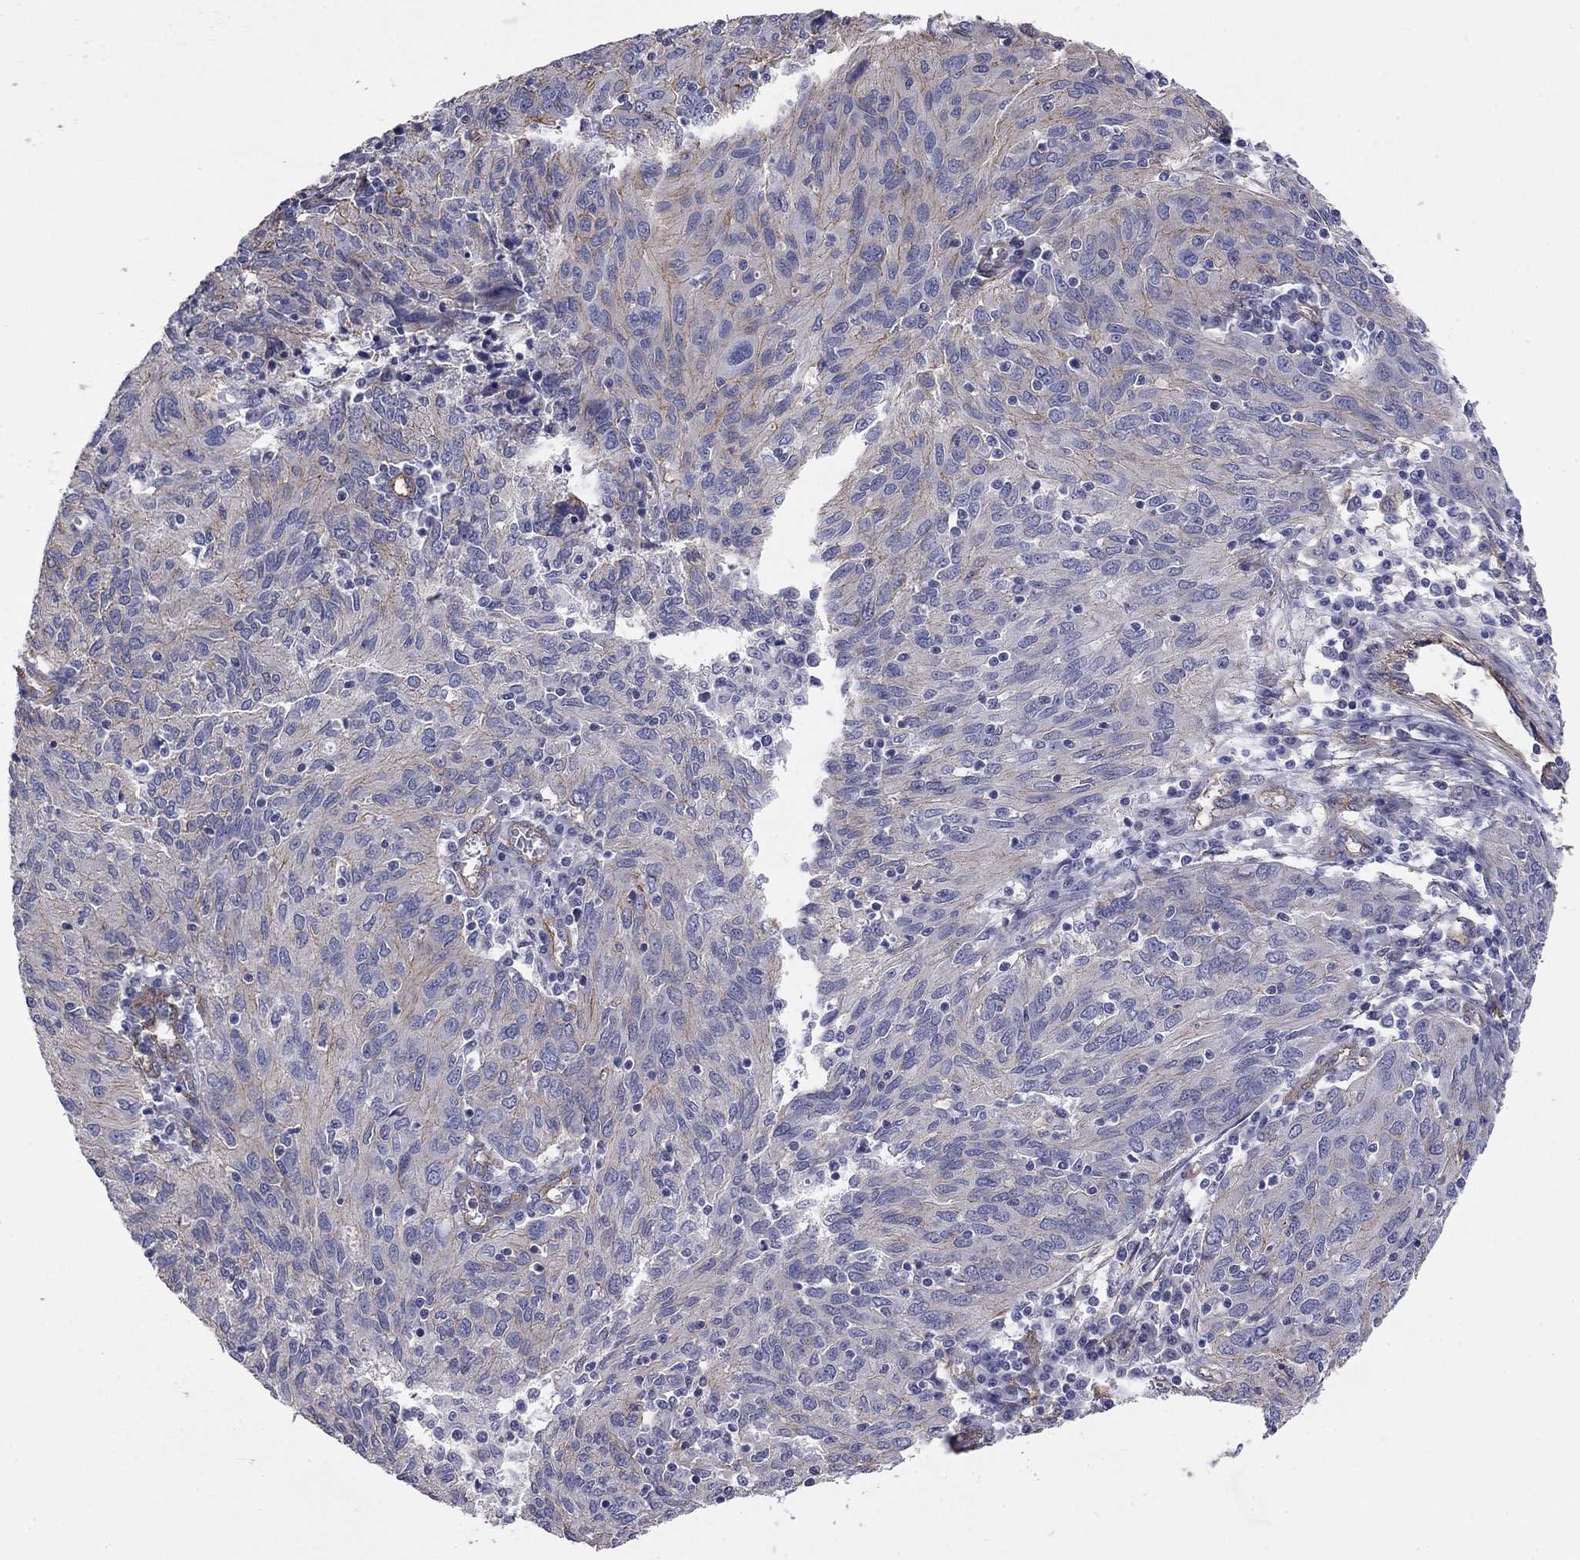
{"staining": {"intensity": "negative", "quantity": "none", "location": "none"}, "tissue": "ovarian cancer", "cell_type": "Tumor cells", "image_type": "cancer", "snomed": [{"axis": "morphology", "description": "Carcinoma, endometroid"}, {"axis": "topography", "description": "Ovary"}], "caption": "This is an immunohistochemistry (IHC) micrograph of ovarian cancer. There is no staining in tumor cells.", "gene": "TCHH", "patient": {"sex": "female", "age": 50}}